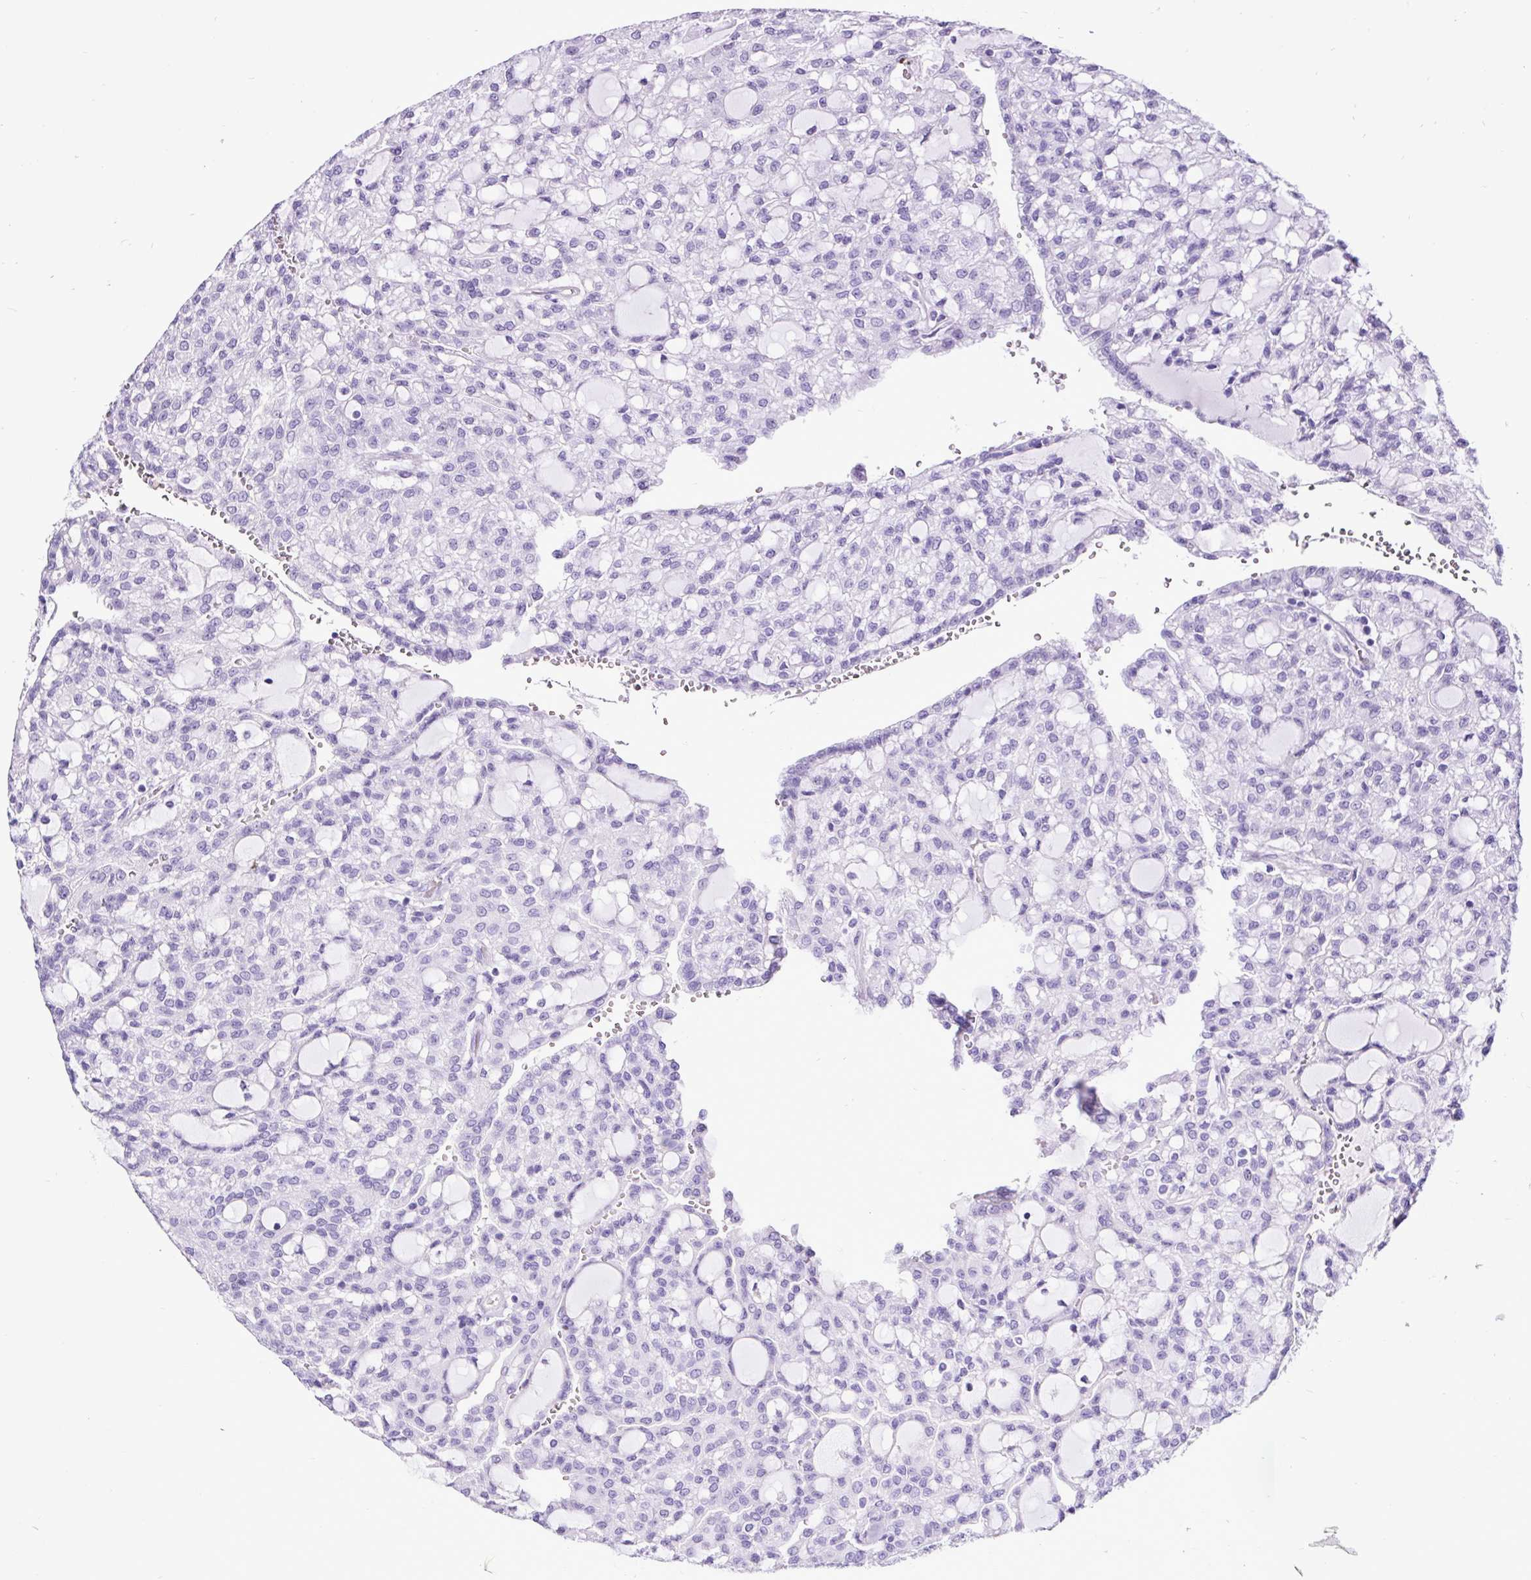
{"staining": {"intensity": "negative", "quantity": "none", "location": "none"}, "tissue": "renal cancer", "cell_type": "Tumor cells", "image_type": "cancer", "snomed": [{"axis": "morphology", "description": "Adenocarcinoma, NOS"}, {"axis": "topography", "description": "Kidney"}], "caption": "High magnification brightfield microscopy of renal adenocarcinoma stained with DAB (brown) and counterstained with hematoxylin (blue): tumor cells show no significant expression.", "gene": "CEL", "patient": {"sex": "male", "age": 63}}